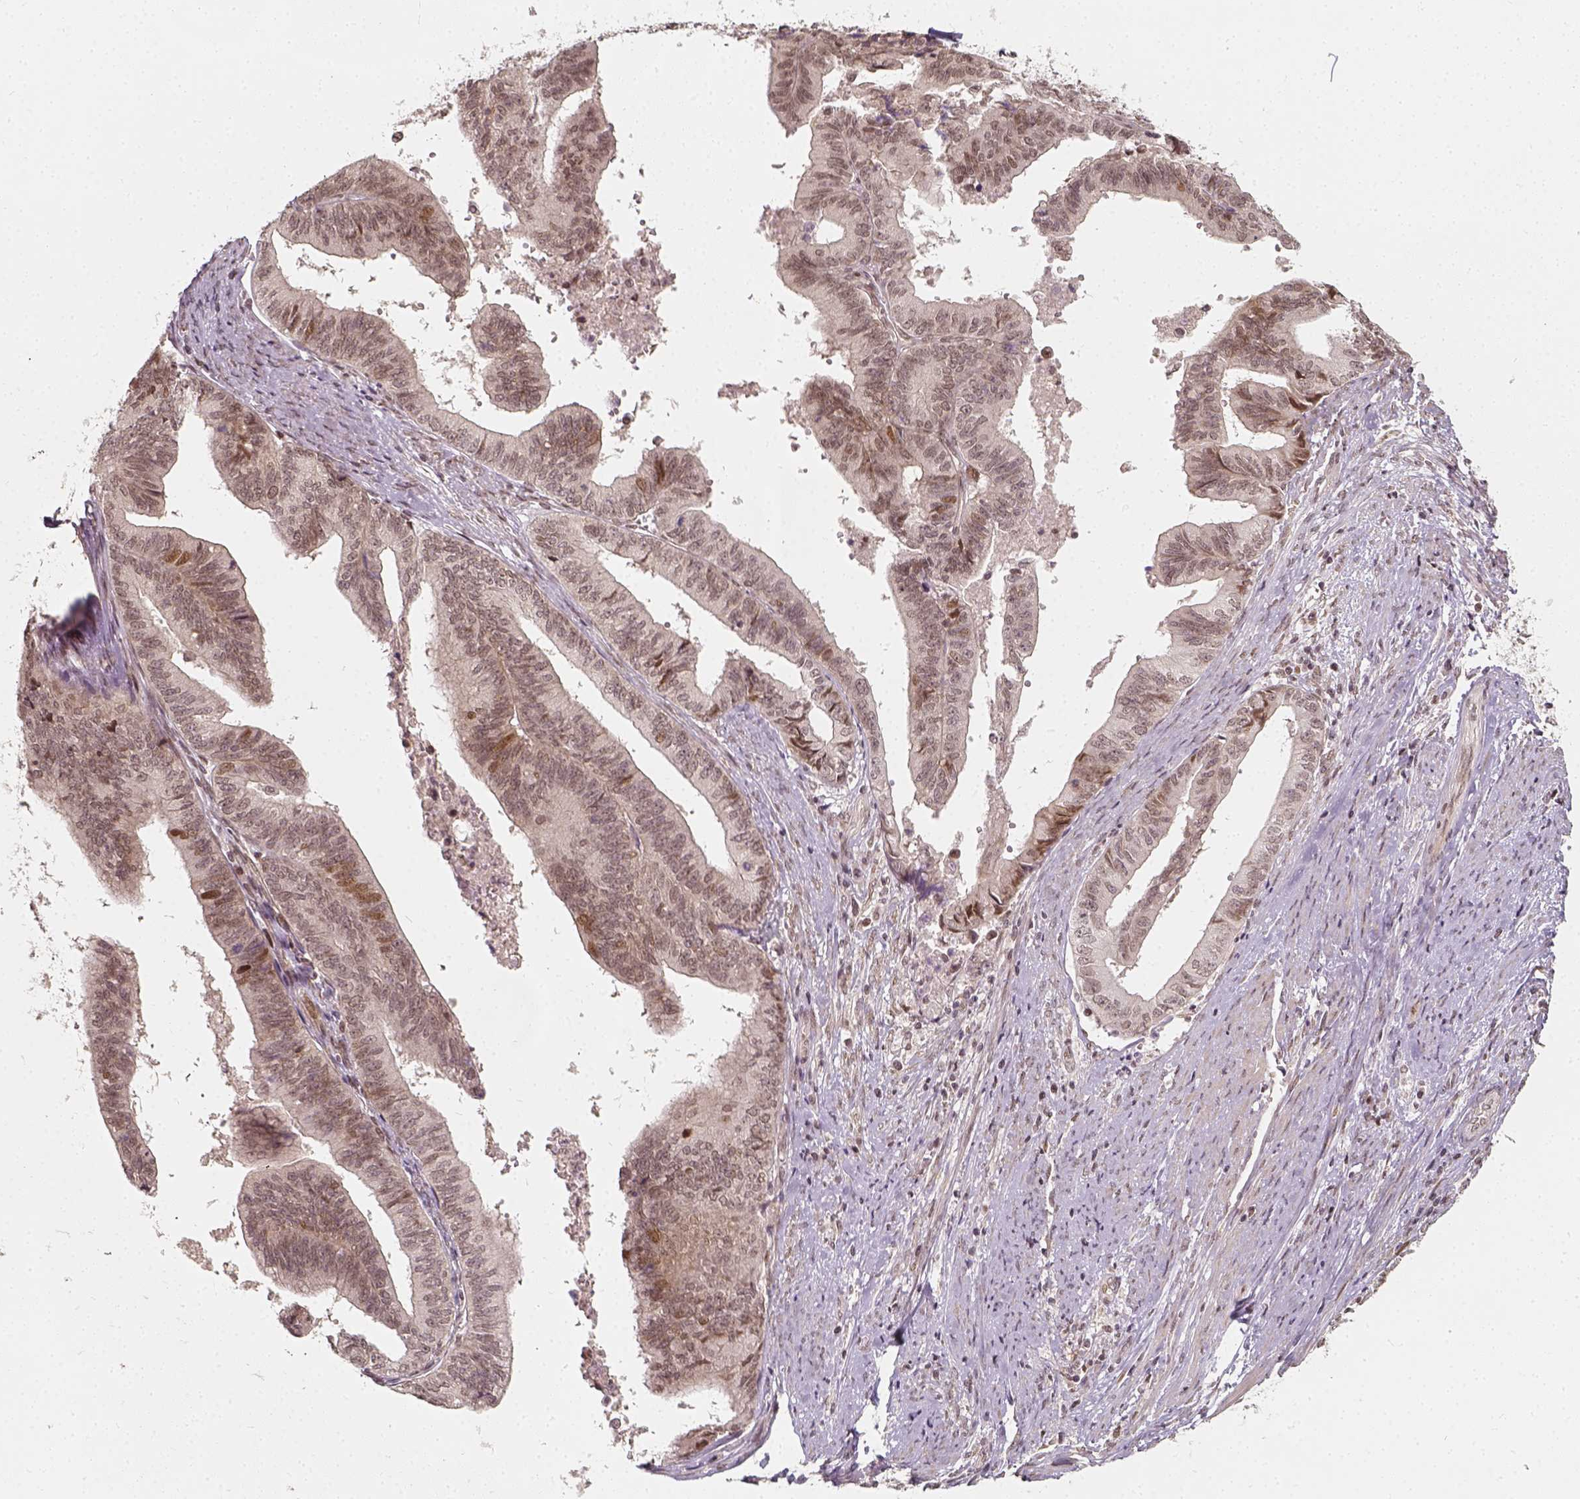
{"staining": {"intensity": "moderate", "quantity": "<25%", "location": "nuclear"}, "tissue": "endometrial cancer", "cell_type": "Tumor cells", "image_type": "cancer", "snomed": [{"axis": "morphology", "description": "Adenocarcinoma, NOS"}, {"axis": "topography", "description": "Endometrium"}], "caption": "High-power microscopy captured an immunohistochemistry (IHC) photomicrograph of adenocarcinoma (endometrial), revealing moderate nuclear expression in about <25% of tumor cells.", "gene": "ZMAT3", "patient": {"sex": "female", "age": 65}}